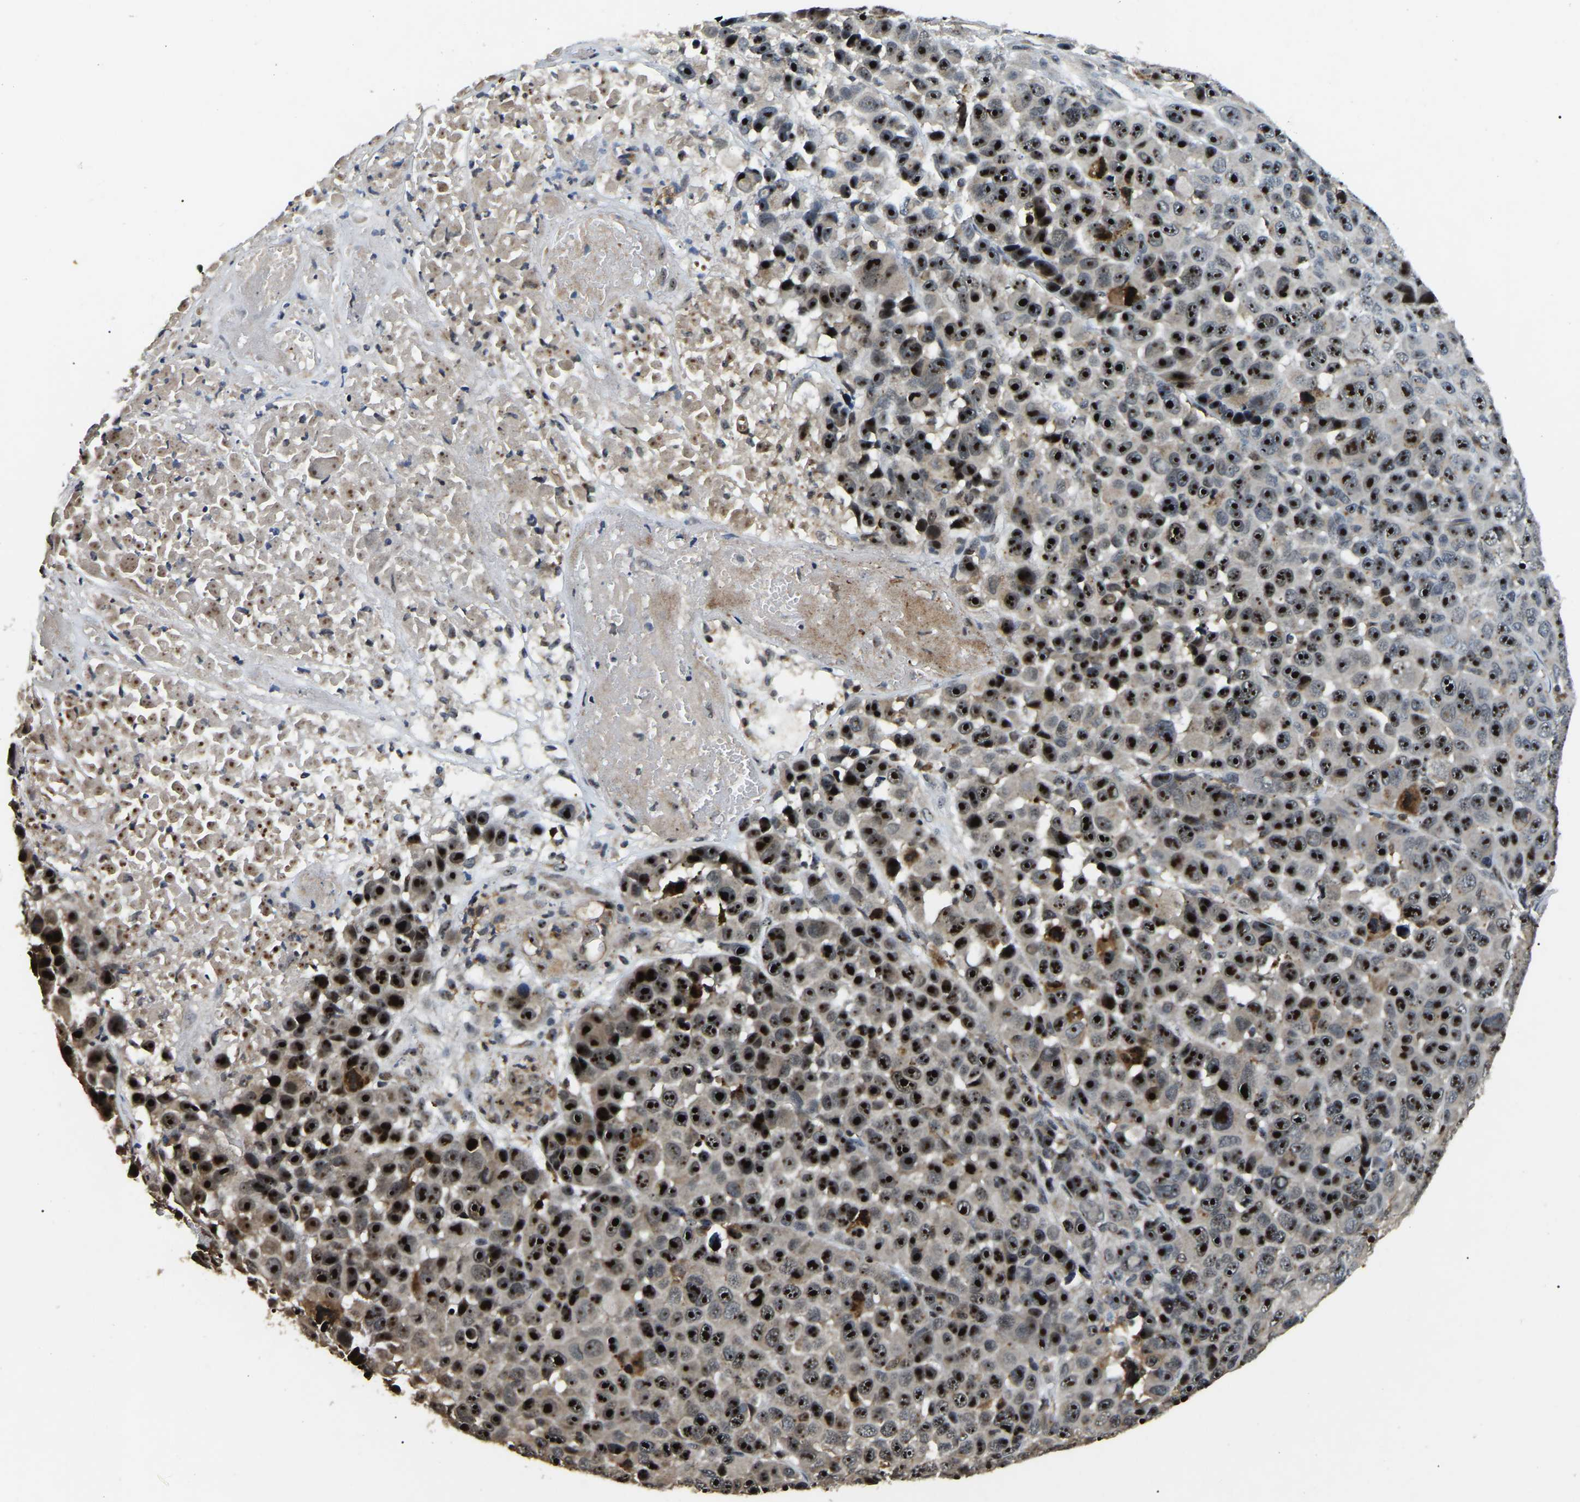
{"staining": {"intensity": "strong", "quantity": ">75%", "location": "nuclear"}, "tissue": "melanoma", "cell_type": "Tumor cells", "image_type": "cancer", "snomed": [{"axis": "morphology", "description": "Malignant melanoma, NOS"}, {"axis": "topography", "description": "Skin"}], "caption": "Protein analysis of melanoma tissue demonstrates strong nuclear staining in about >75% of tumor cells.", "gene": "RBM28", "patient": {"sex": "male", "age": 53}}